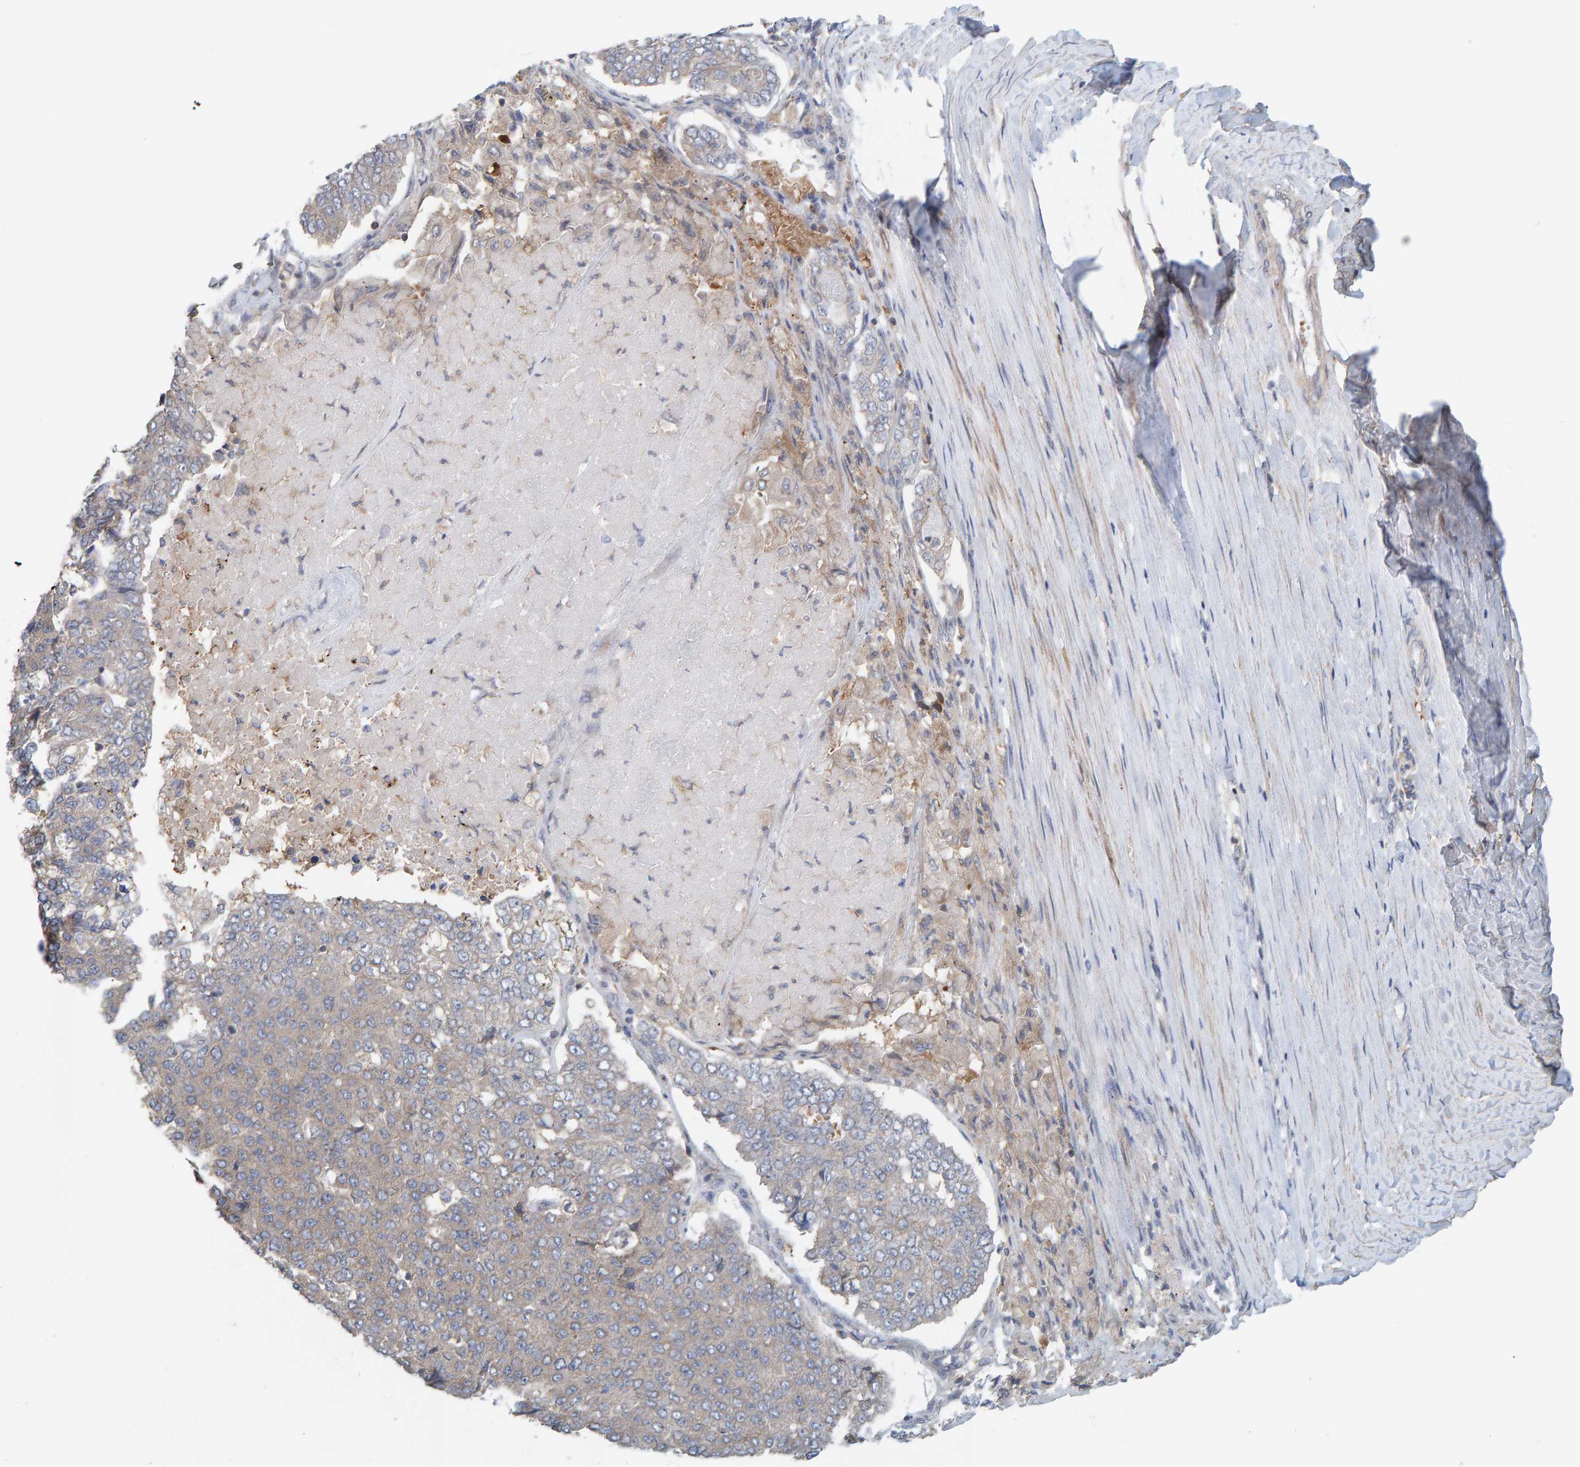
{"staining": {"intensity": "weak", "quantity": "25%-75%", "location": "cytoplasmic/membranous"}, "tissue": "pancreatic cancer", "cell_type": "Tumor cells", "image_type": "cancer", "snomed": [{"axis": "morphology", "description": "Adenocarcinoma, NOS"}, {"axis": "topography", "description": "Pancreas"}], "caption": "A high-resolution image shows immunohistochemistry staining of pancreatic cancer (adenocarcinoma), which exhibits weak cytoplasmic/membranous staining in approximately 25%-75% of tumor cells.", "gene": "UBAP1", "patient": {"sex": "male", "age": 50}}